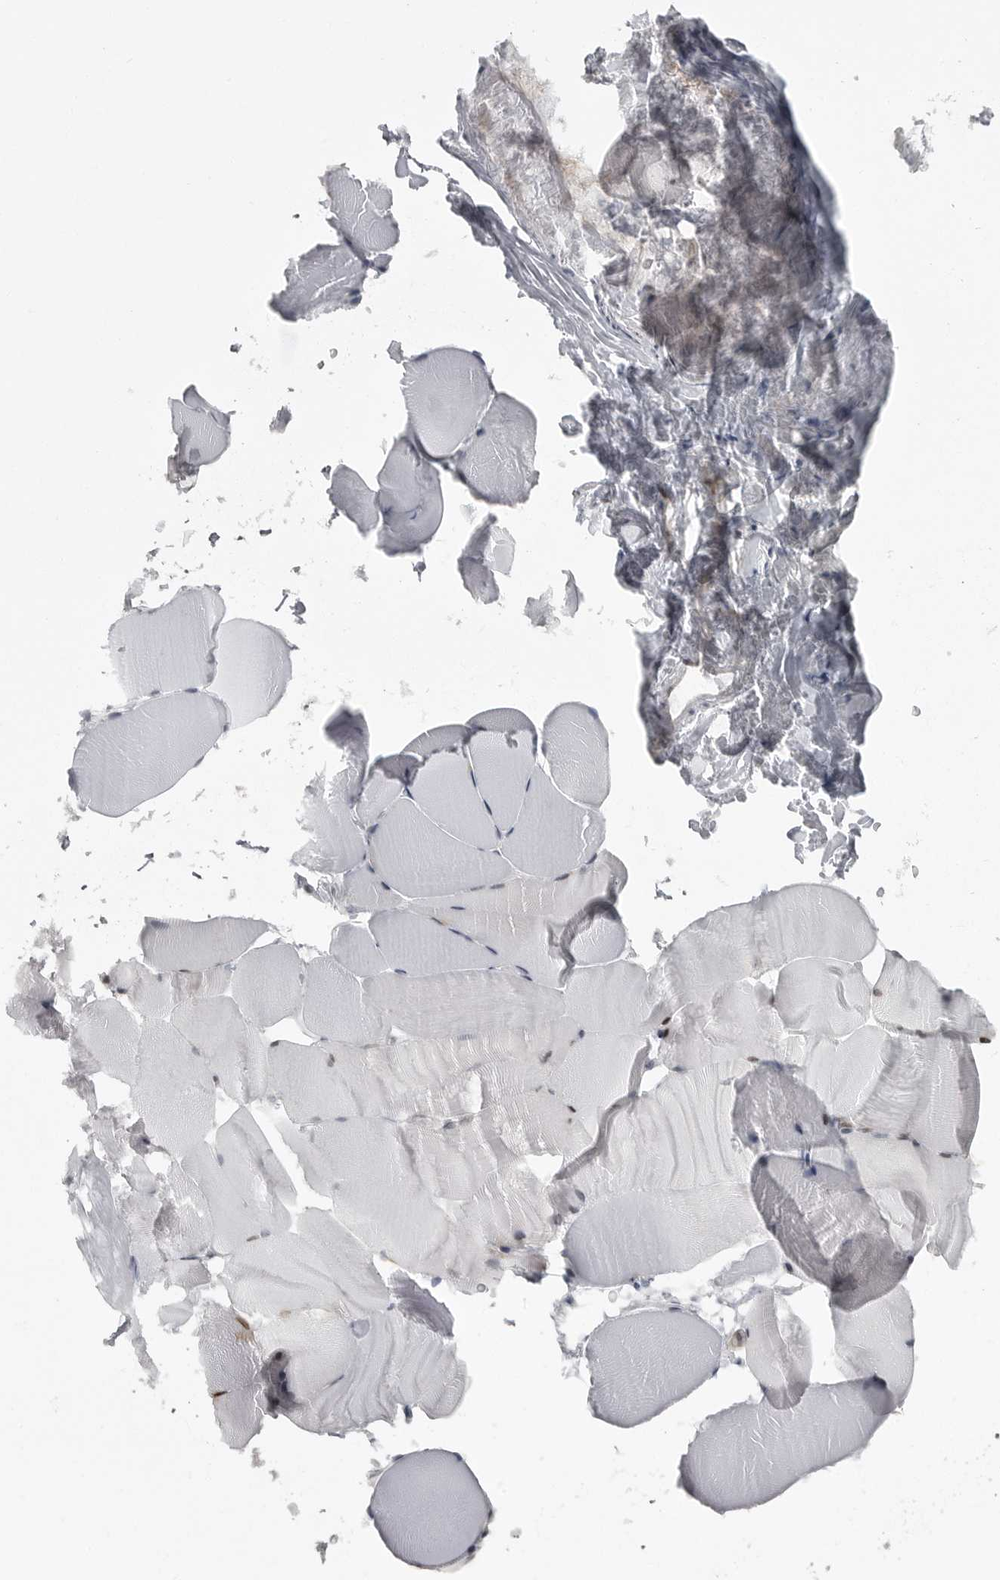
{"staining": {"intensity": "weak", "quantity": "25%-75%", "location": "nuclear"}, "tissue": "skeletal muscle", "cell_type": "Myocytes", "image_type": "normal", "snomed": [{"axis": "morphology", "description": "Normal tissue, NOS"}, {"axis": "topography", "description": "Skeletal muscle"}, {"axis": "topography", "description": "Parathyroid gland"}], "caption": "DAB (3,3'-diaminobenzidine) immunohistochemical staining of unremarkable skeletal muscle exhibits weak nuclear protein expression in about 25%-75% of myocytes.", "gene": "HMGN3", "patient": {"sex": "female", "age": 37}}